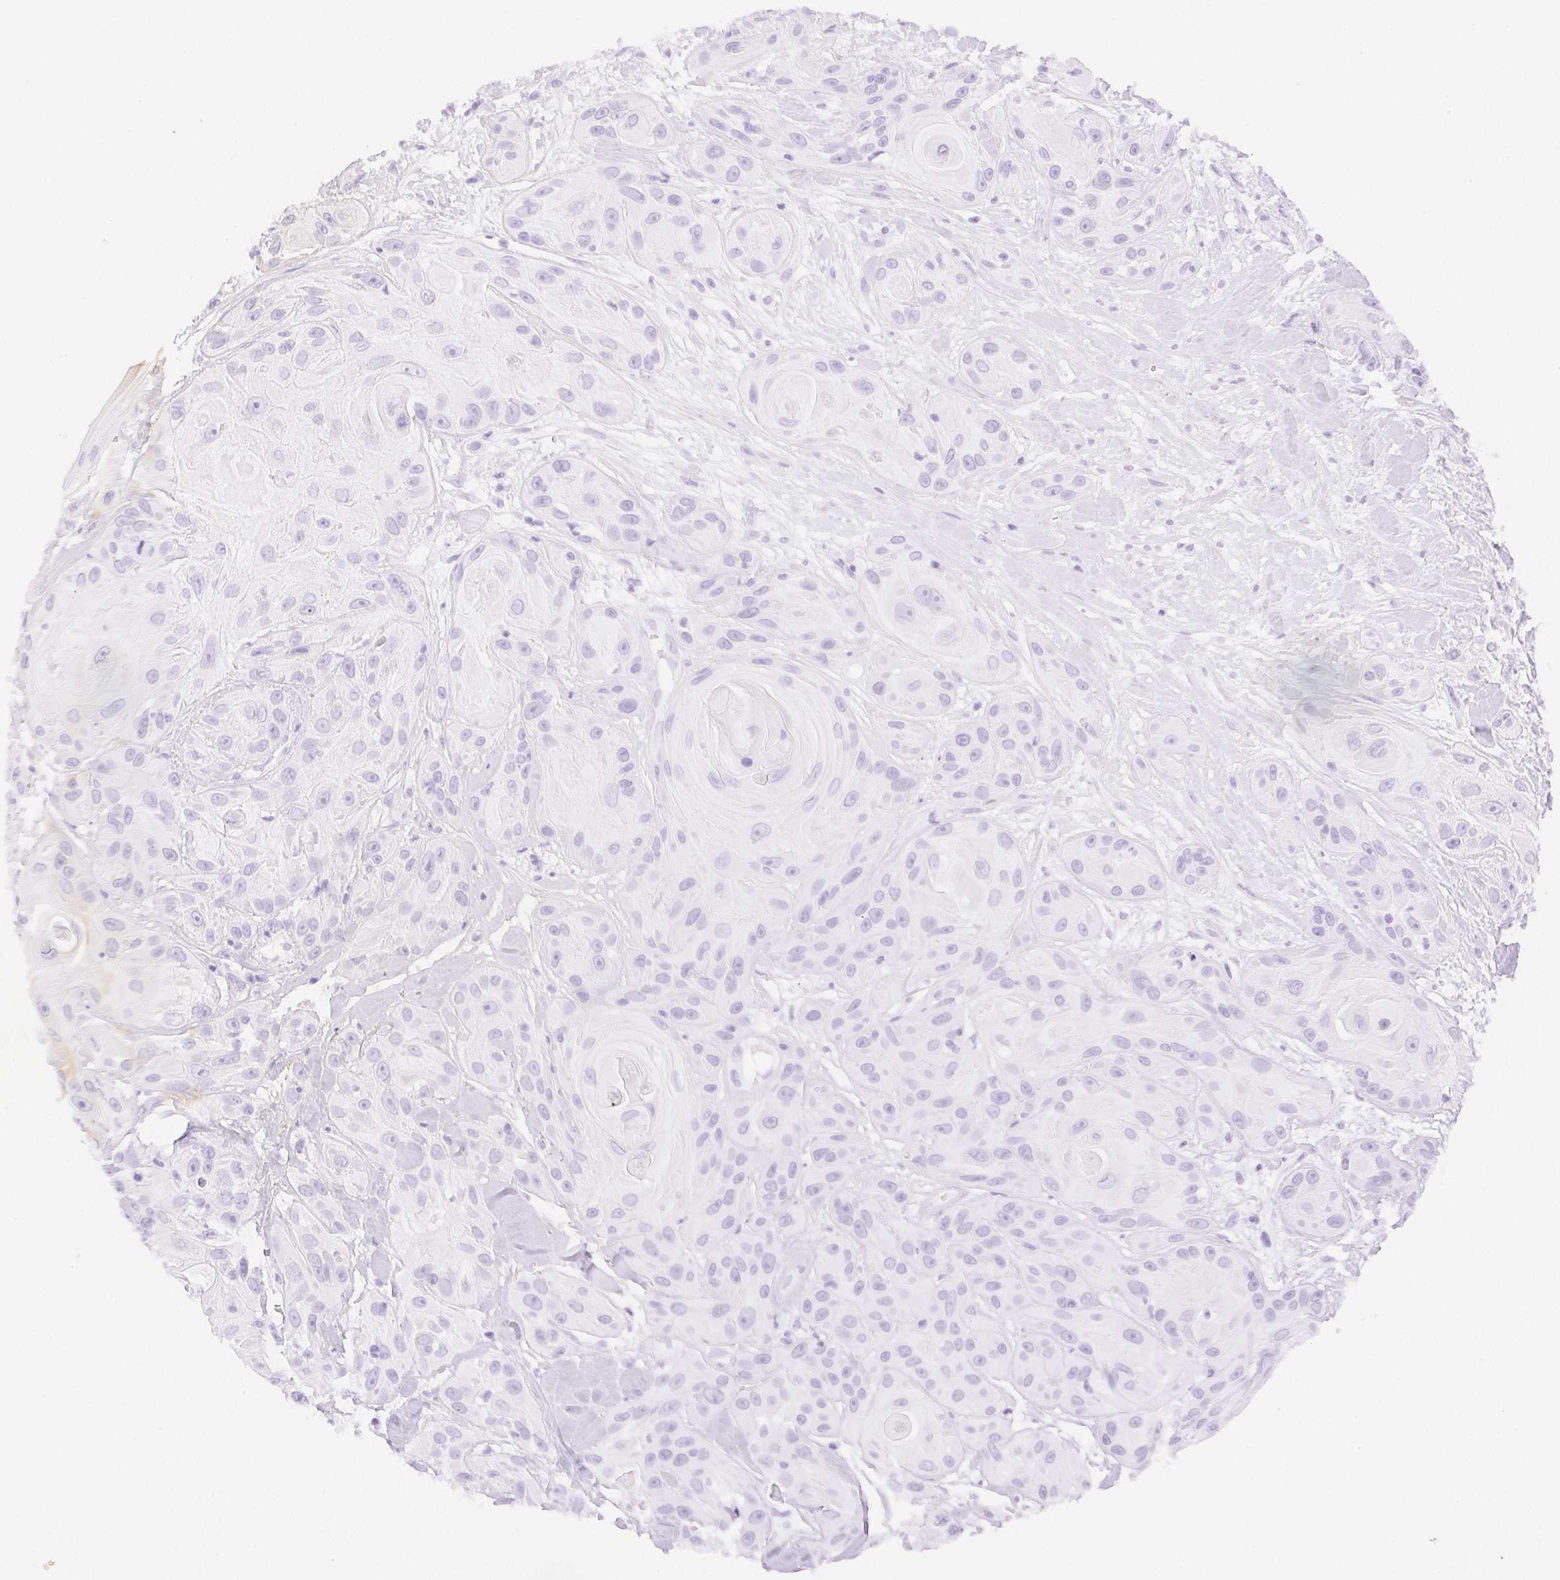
{"staining": {"intensity": "negative", "quantity": "none", "location": "none"}, "tissue": "head and neck cancer", "cell_type": "Tumor cells", "image_type": "cancer", "snomed": [{"axis": "morphology", "description": "Squamous cell carcinoma, NOS"}, {"axis": "topography", "description": "Oral tissue"}, {"axis": "topography", "description": "Head-Neck"}], "caption": "High power microscopy photomicrograph of an immunohistochemistry (IHC) image of head and neck cancer (squamous cell carcinoma), revealing no significant expression in tumor cells.", "gene": "SPACA4", "patient": {"sex": "male", "age": 77}}